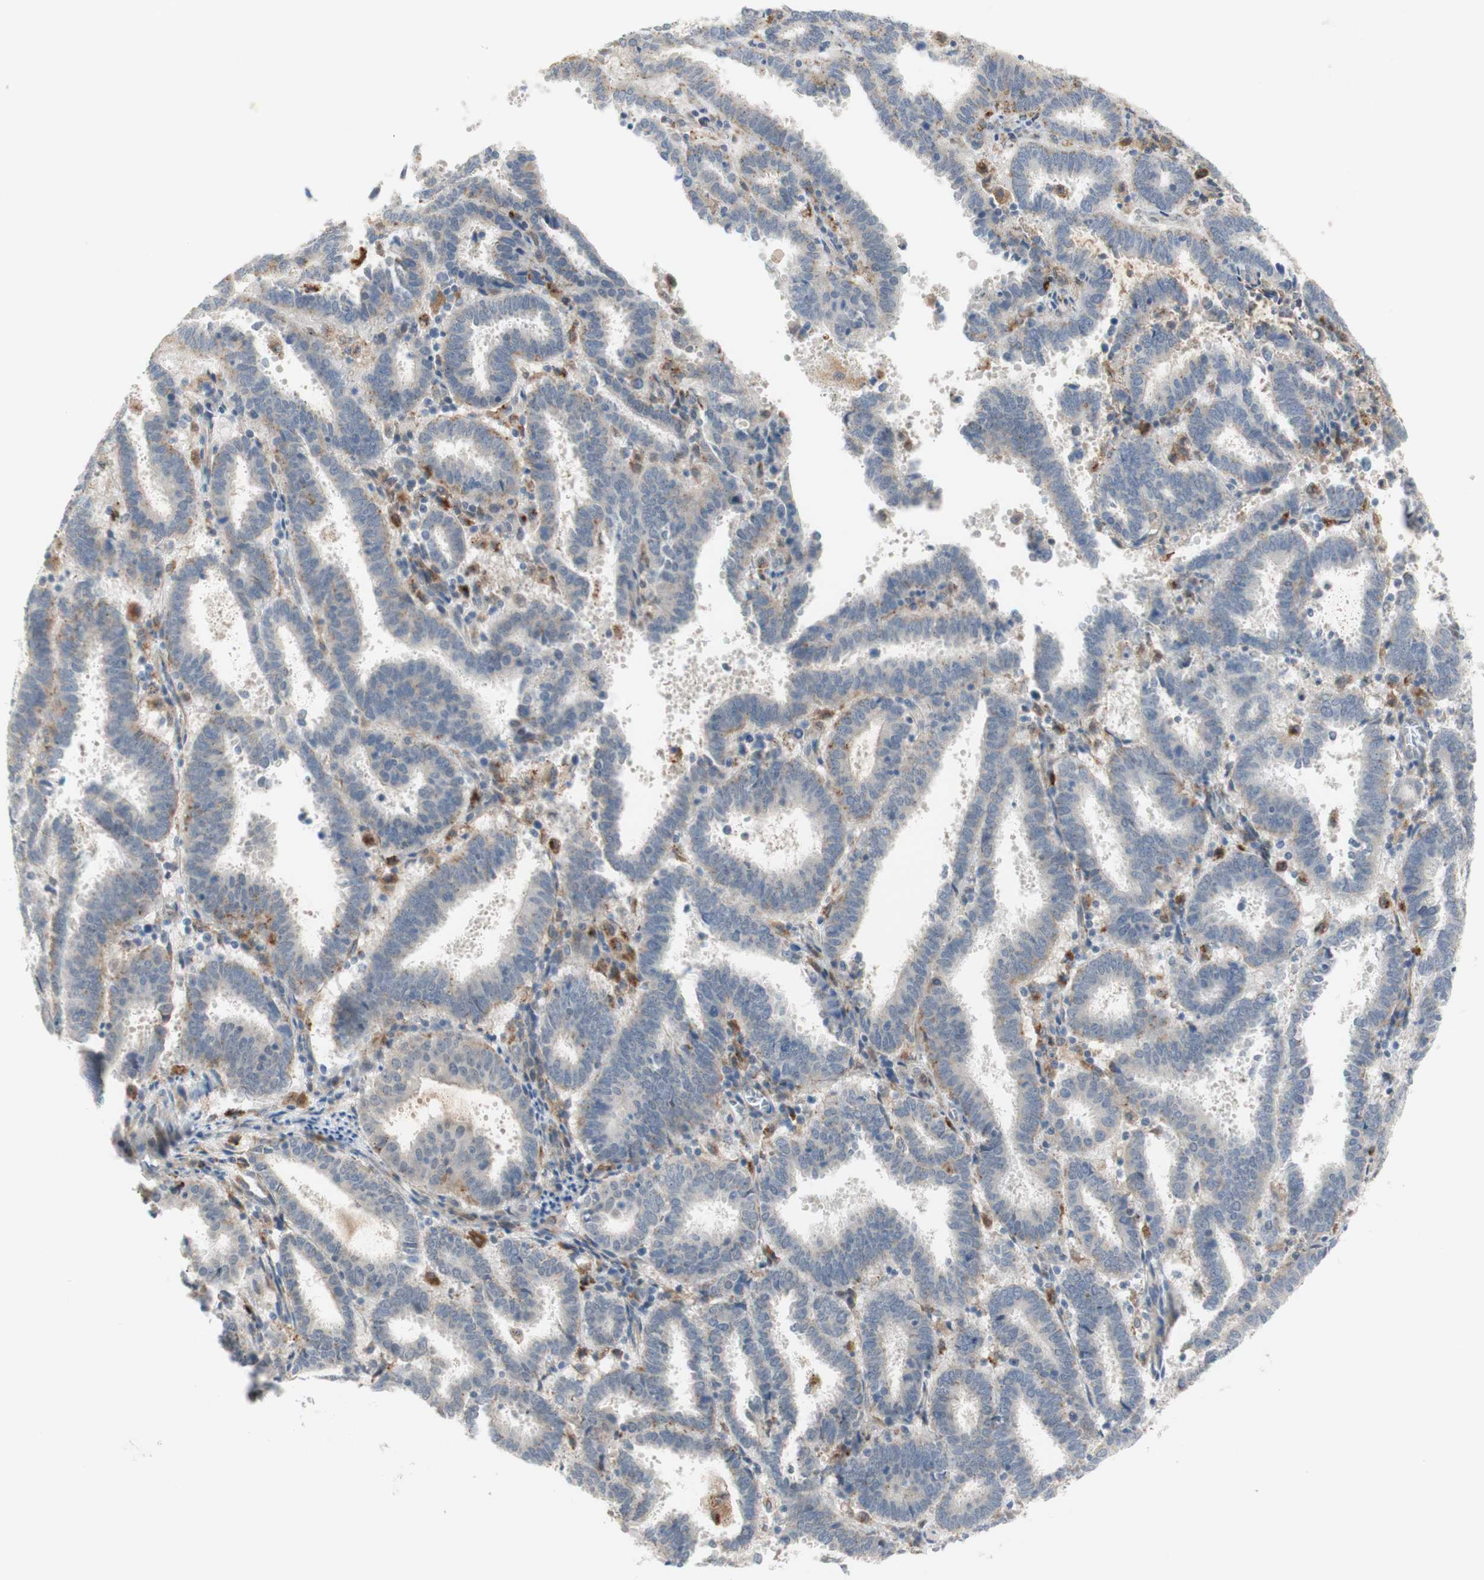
{"staining": {"intensity": "weak", "quantity": "<25%", "location": "cytoplasmic/membranous"}, "tissue": "endometrial cancer", "cell_type": "Tumor cells", "image_type": "cancer", "snomed": [{"axis": "morphology", "description": "Adenocarcinoma, NOS"}, {"axis": "topography", "description": "Uterus"}], "caption": "Adenocarcinoma (endometrial) was stained to show a protein in brown. There is no significant positivity in tumor cells. Brightfield microscopy of immunohistochemistry stained with DAB (3,3'-diaminobenzidine) (brown) and hematoxylin (blue), captured at high magnification.", "gene": "GAPT", "patient": {"sex": "female", "age": 83}}